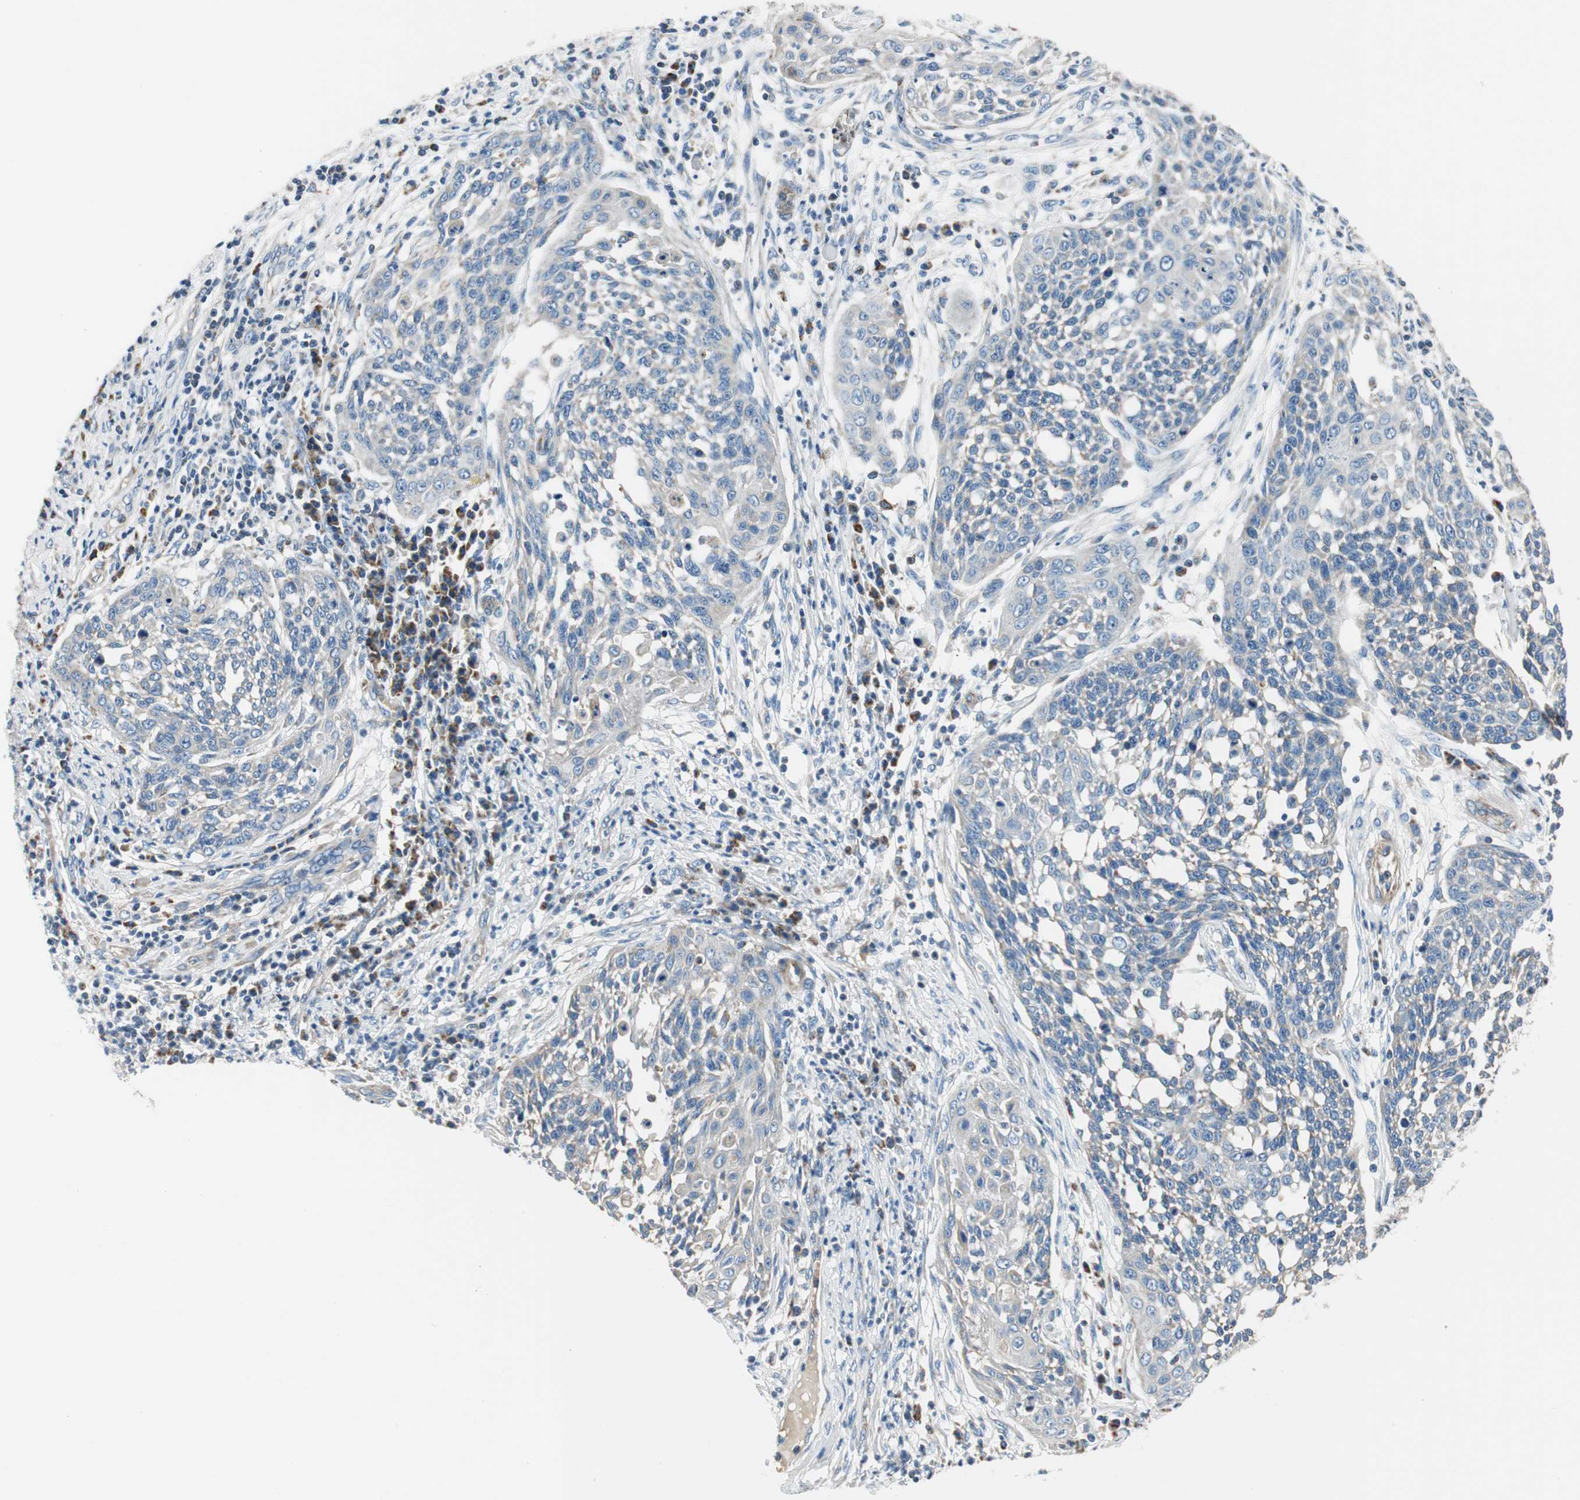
{"staining": {"intensity": "weak", "quantity": "<25%", "location": "cytoplasmic/membranous"}, "tissue": "cervical cancer", "cell_type": "Tumor cells", "image_type": "cancer", "snomed": [{"axis": "morphology", "description": "Squamous cell carcinoma, NOS"}, {"axis": "topography", "description": "Cervix"}], "caption": "Human cervical squamous cell carcinoma stained for a protein using immunohistochemistry (IHC) shows no expression in tumor cells.", "gene": "RORB", "patient": {"sex": "female", "age": 34}}